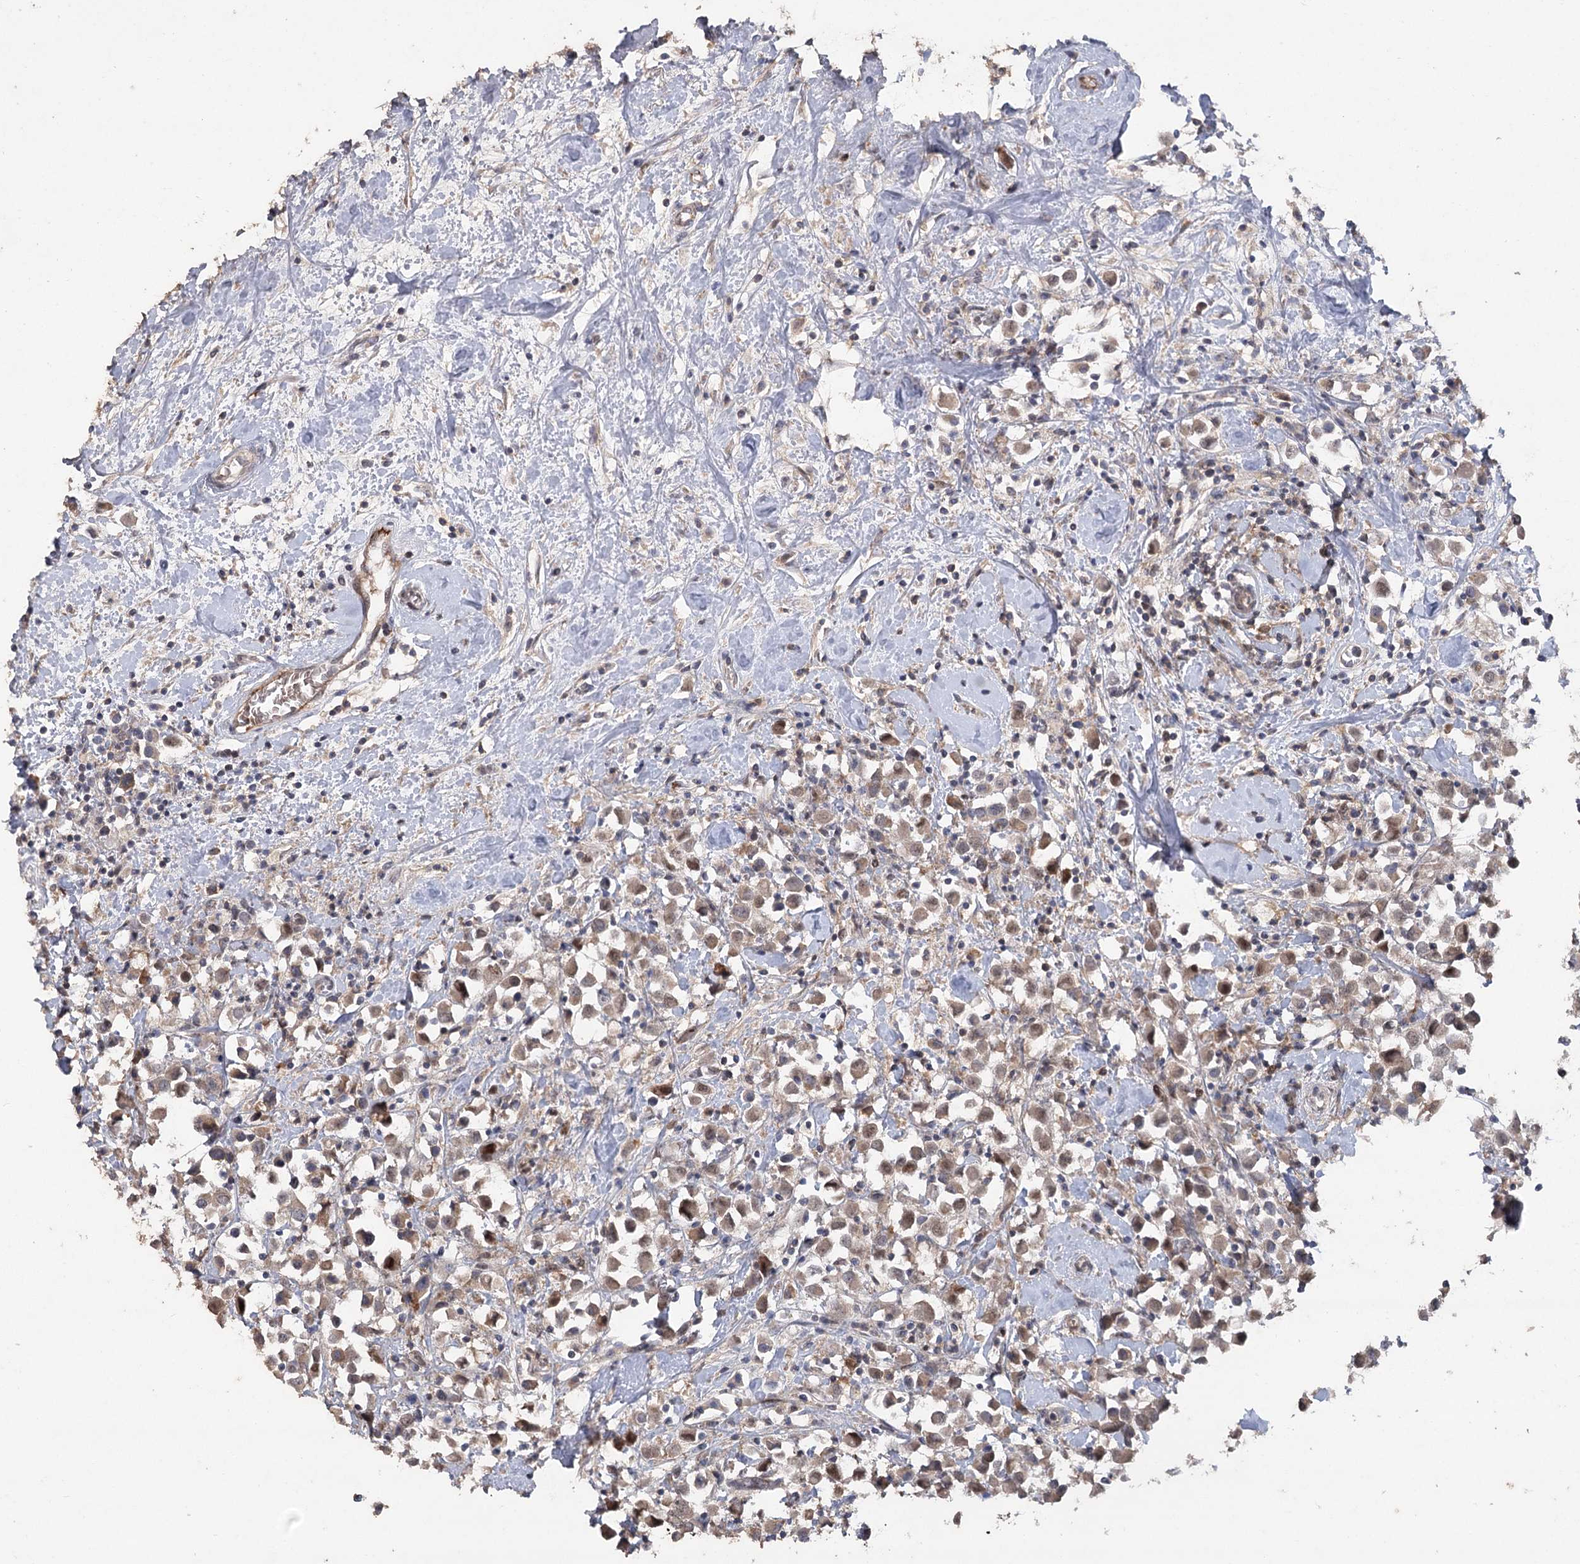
{"staining": {"intensity": "weak", "quantity": ">75%", "location": "cytoplasmic/membranous"}, "tissue": "breast cancer", "cell_type": "Tumor cells", "image_type": "cancer", "snomed": [{"axis": "morphology", "description": "Duct carcinoma"}, {"axis": "topography", "description": "Breast"}], "caption": "There is low levels of weak cytoplasmic/membranous staining in tumor cells of breast cancer (intraductal carcinoma), as demonstrated by immunohistochemical staining (brown color).", "gene": "MAP3K13", "patient": {"sex": "female", "age": 61}}